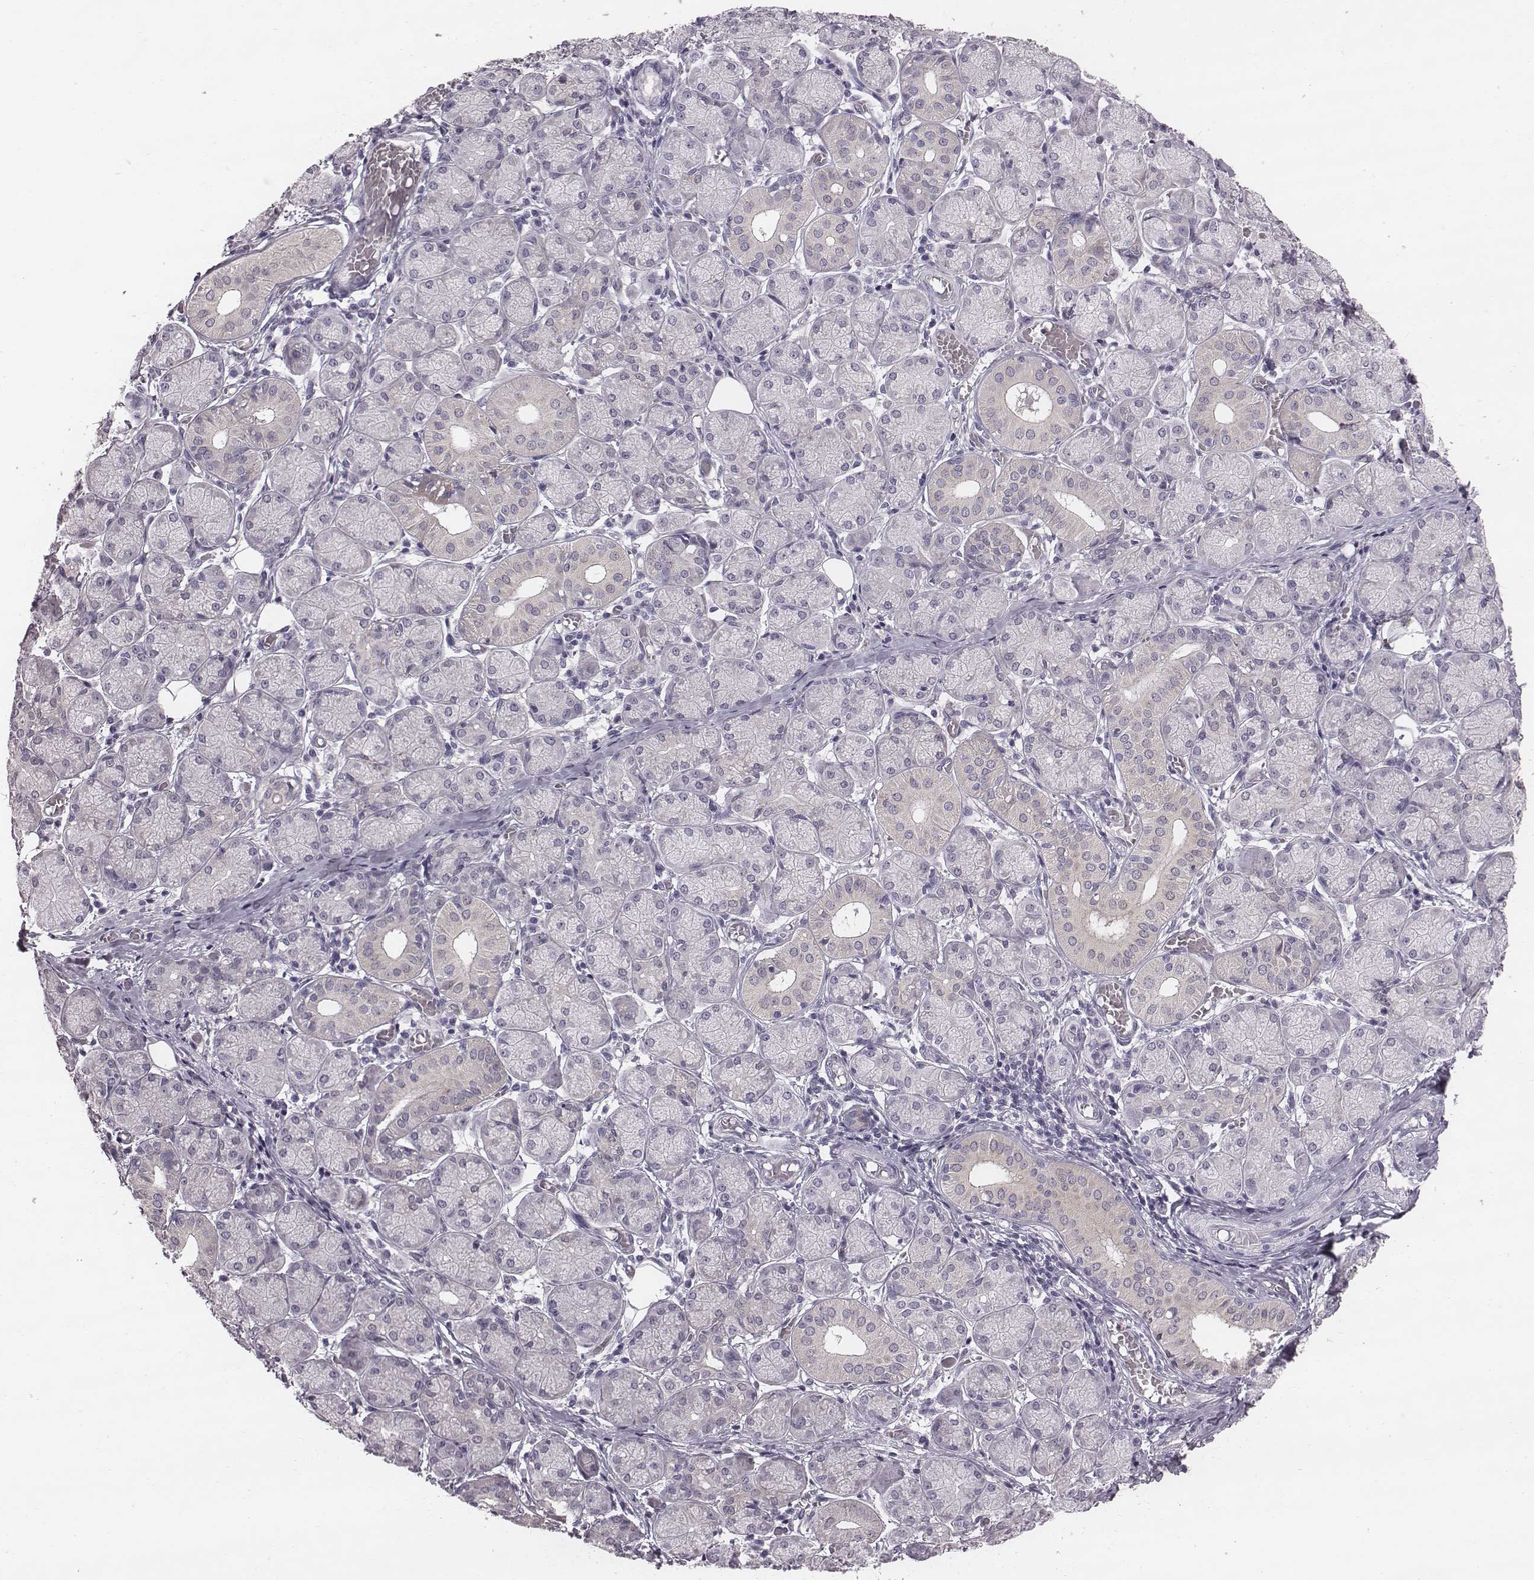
{"staining": {"intensity": "weak", "quantity": "<25%", "location": "cytoplasmic/membranous"}, "tissue": "salivary gland", "cell_type": "Glandular cells", "image_type": "normal", "snomed": [{"axis": "morphology", "description": "Normal tissue, NOS"}, {"axis": "topography", "description": "Salivary gland"}, {"axis": "topography", "description": "Peripheral nerve tissue"}], "caption": "This photomicrograph is of normal salivary gland stained with immunohistochemistry to label a protein in brown with the nuclei are counter-stained blue. There is no staining in glandular cells. (Stains: DAB (3,3'-diaminobenzidine) IHC with hematoxylin counter stain, Microscopy: brightfield microscopy at high magnification).", "gene": "ENSG00000284762", "patient": {"sex": "female", "age": 24}}